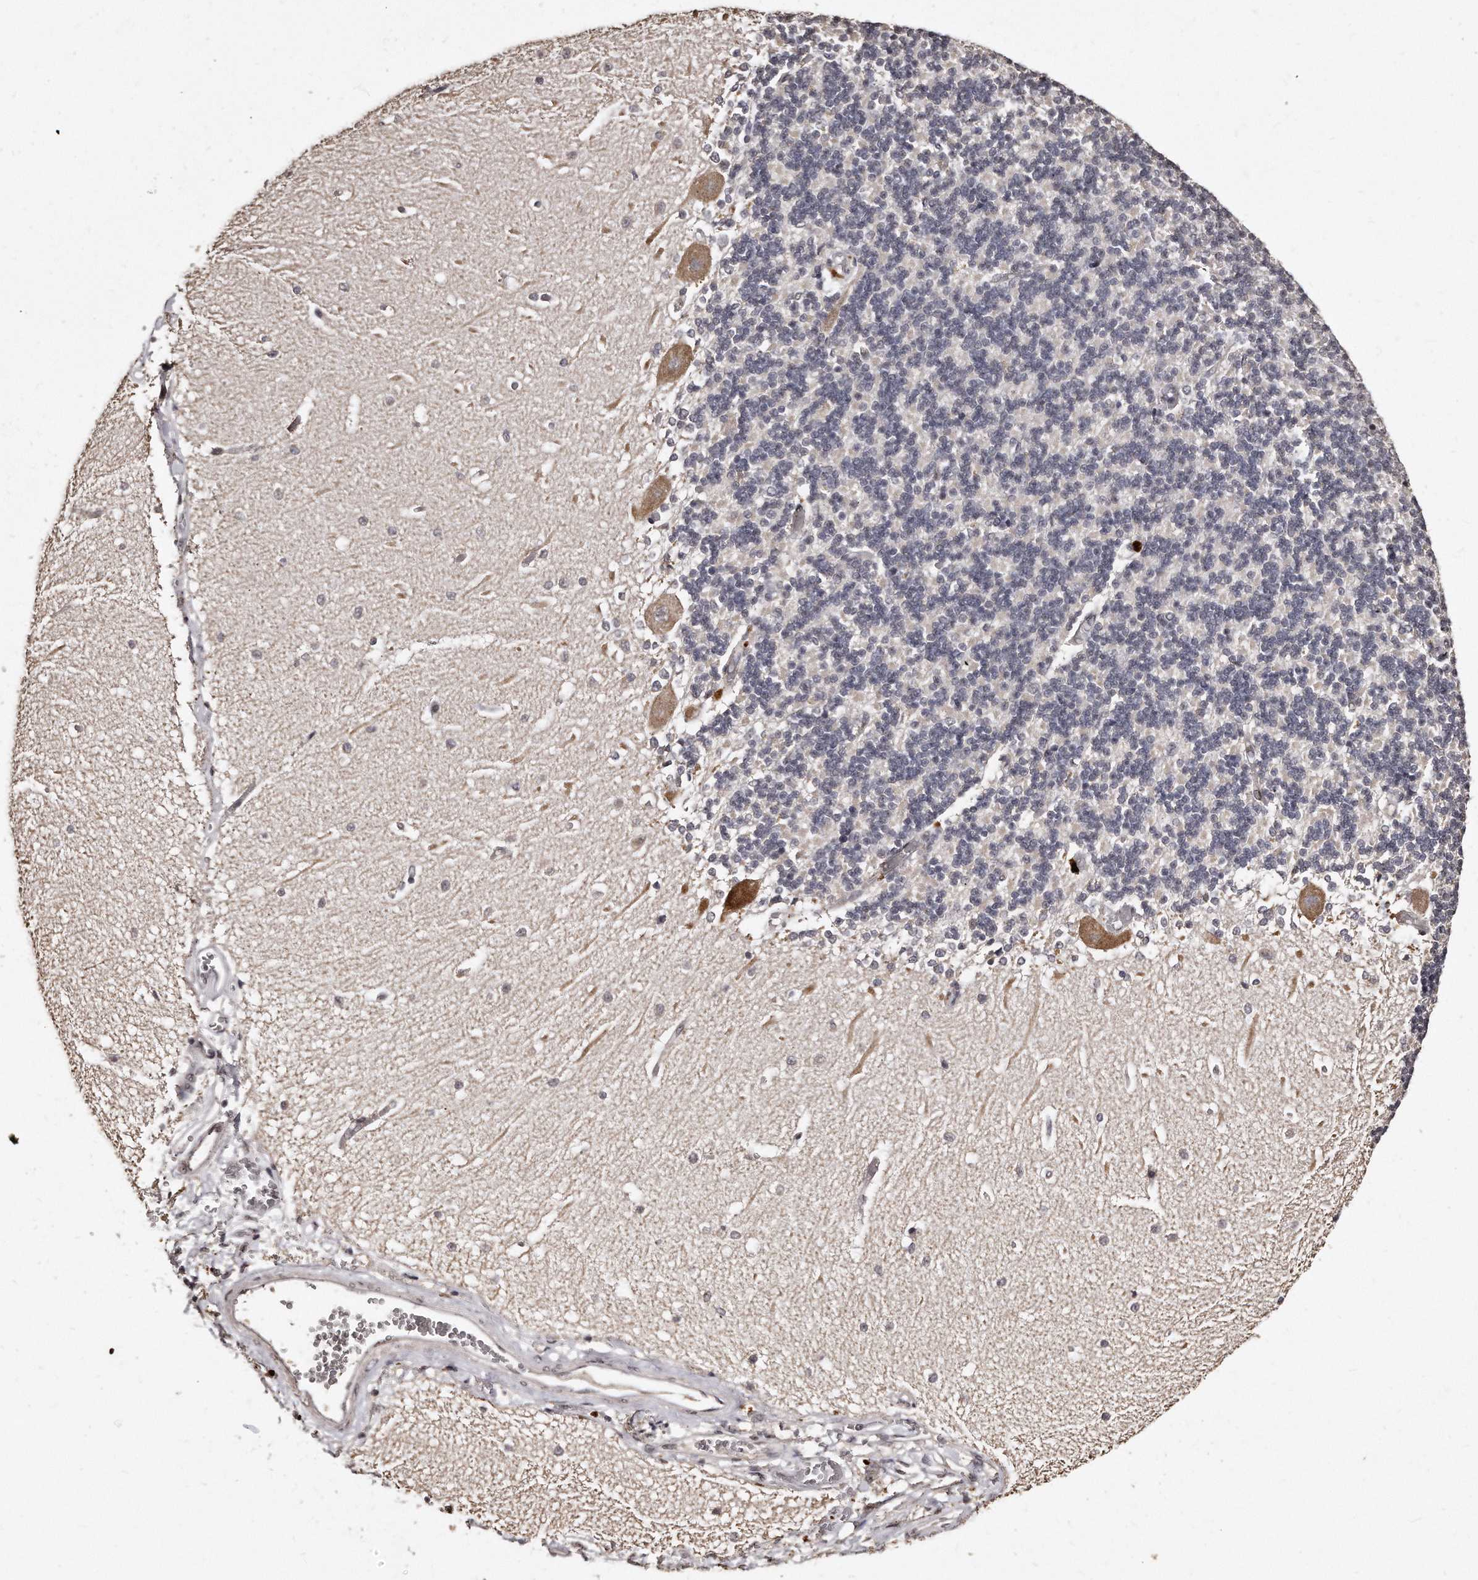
{"staining": {"intensity": "negative", "quantity": "none", "location": "none"}, "tissue": "cerebellum", "cell_type": "Cells in granular layer", "image_type": "normal", "snomed": [{"axis": "morphology", "description": "Normal tissue, NOS"}, {"axis": "topography", "description": "Cerebellum"}], "caption": "Cerebellum stained for a protein using immunohistochemistry (IHC) displays no positivity cells in granular layer.", "gene": "TSHR", "patient": {"sex": "male", "age": 37}}